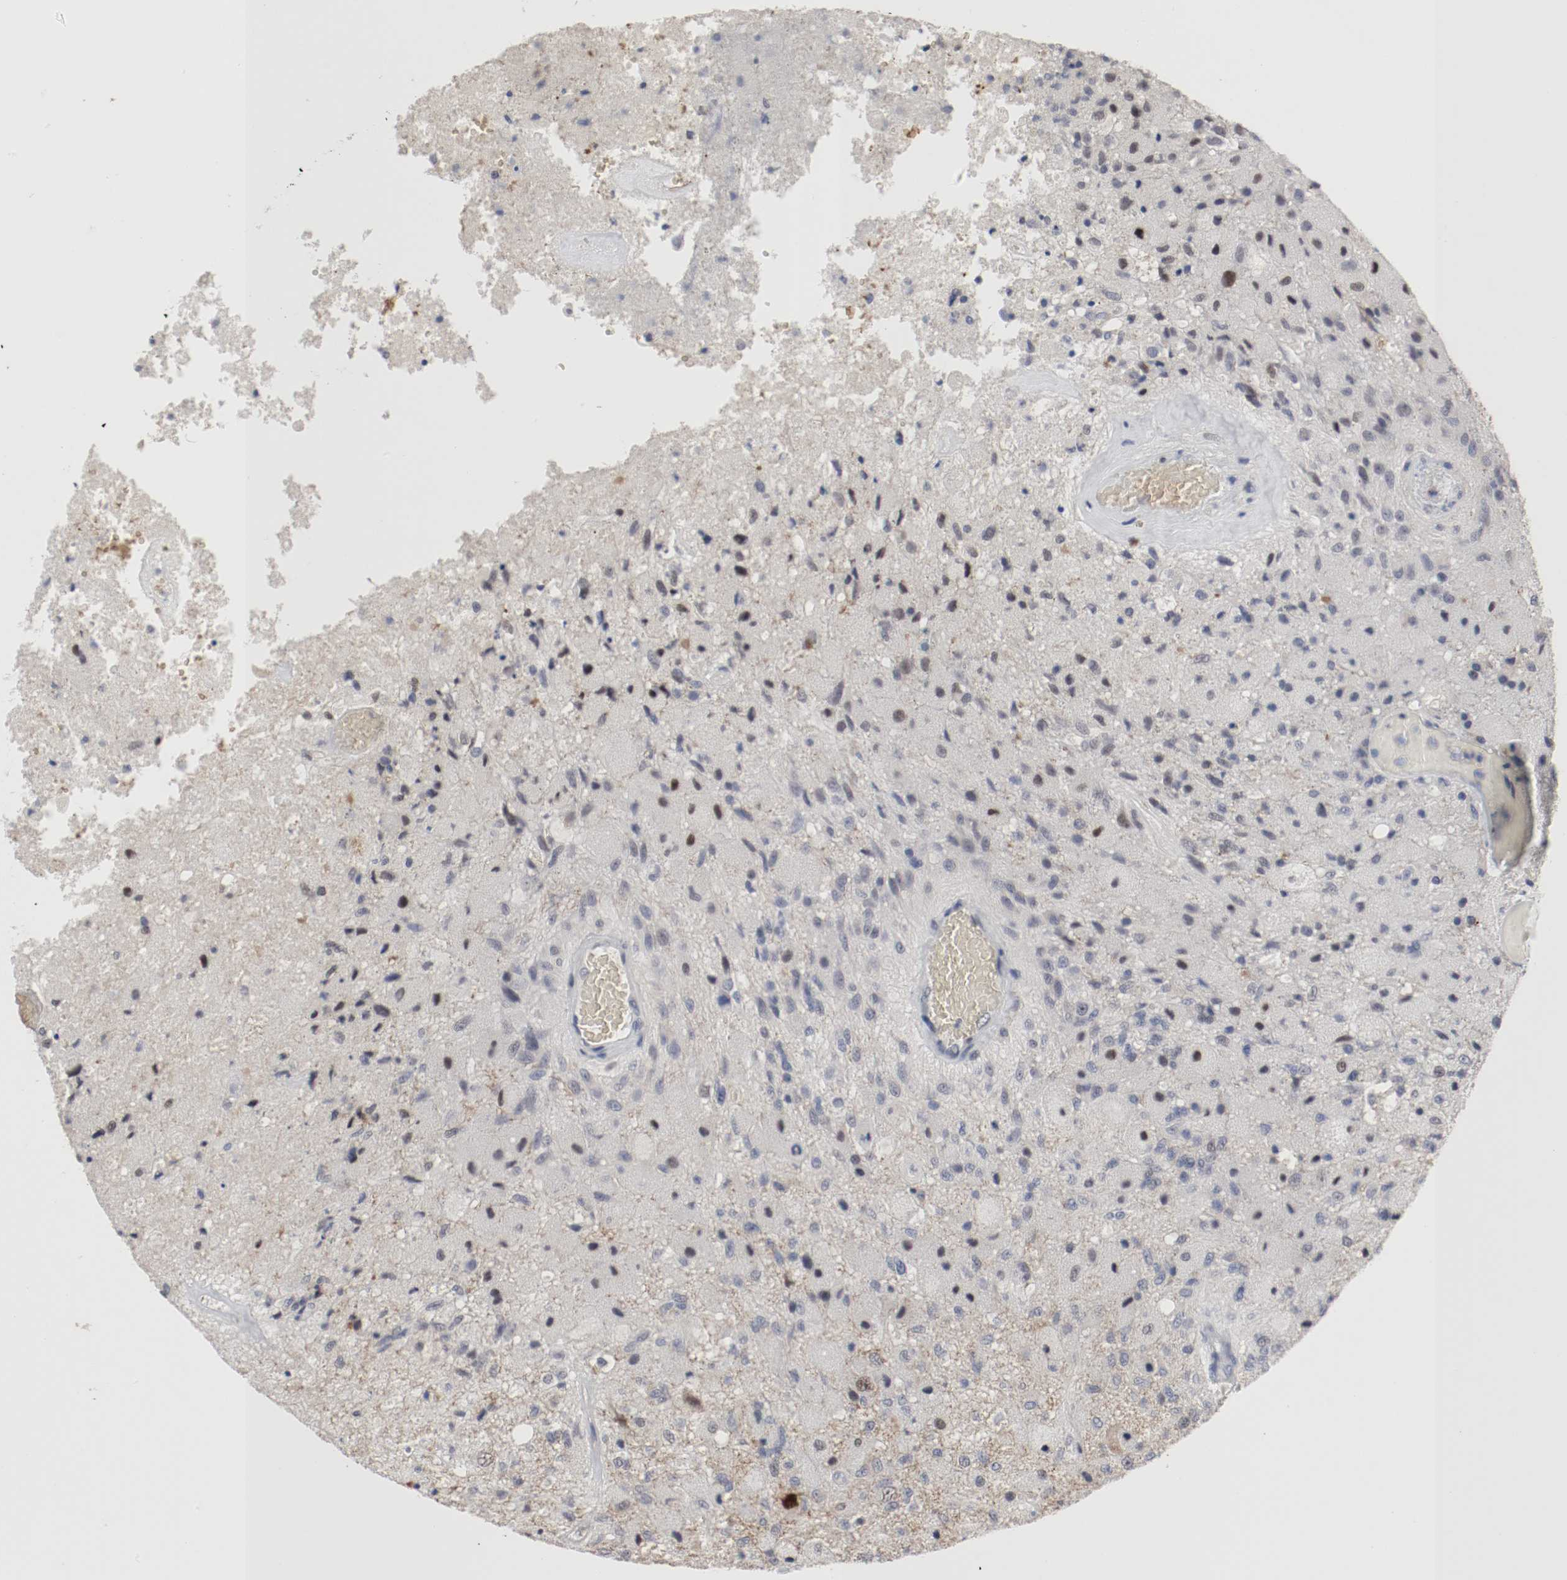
{"staining": {"intensity": "strong", "quantity": "<25%", "location": "nuclear"}, "tissue": "glioma", "cell_type": "Tumor cells", "image_type": "cancer", "snomed": [{"axis": "morphology", "description": "Normal tissue, NOS"}, {"axis": "morphology", "description": "Glioma, malignant, High grade"}, {"axis": "topography", "description": "Cerebral cortex"}], "caption": "Immunohistochemistry staining of glioma, which shows medium levels of strong nuclear staining in approximately <25% of tumor cells indicating strong nuclear protein positivity. The staining was performed using DAB (3,3'-diaminobenzidine) (brown) for protein detection and nuclei were counterstained in hematoxylin (blue).", "gene": "JUND", "patient": {"sex": "male", "age": 77}}